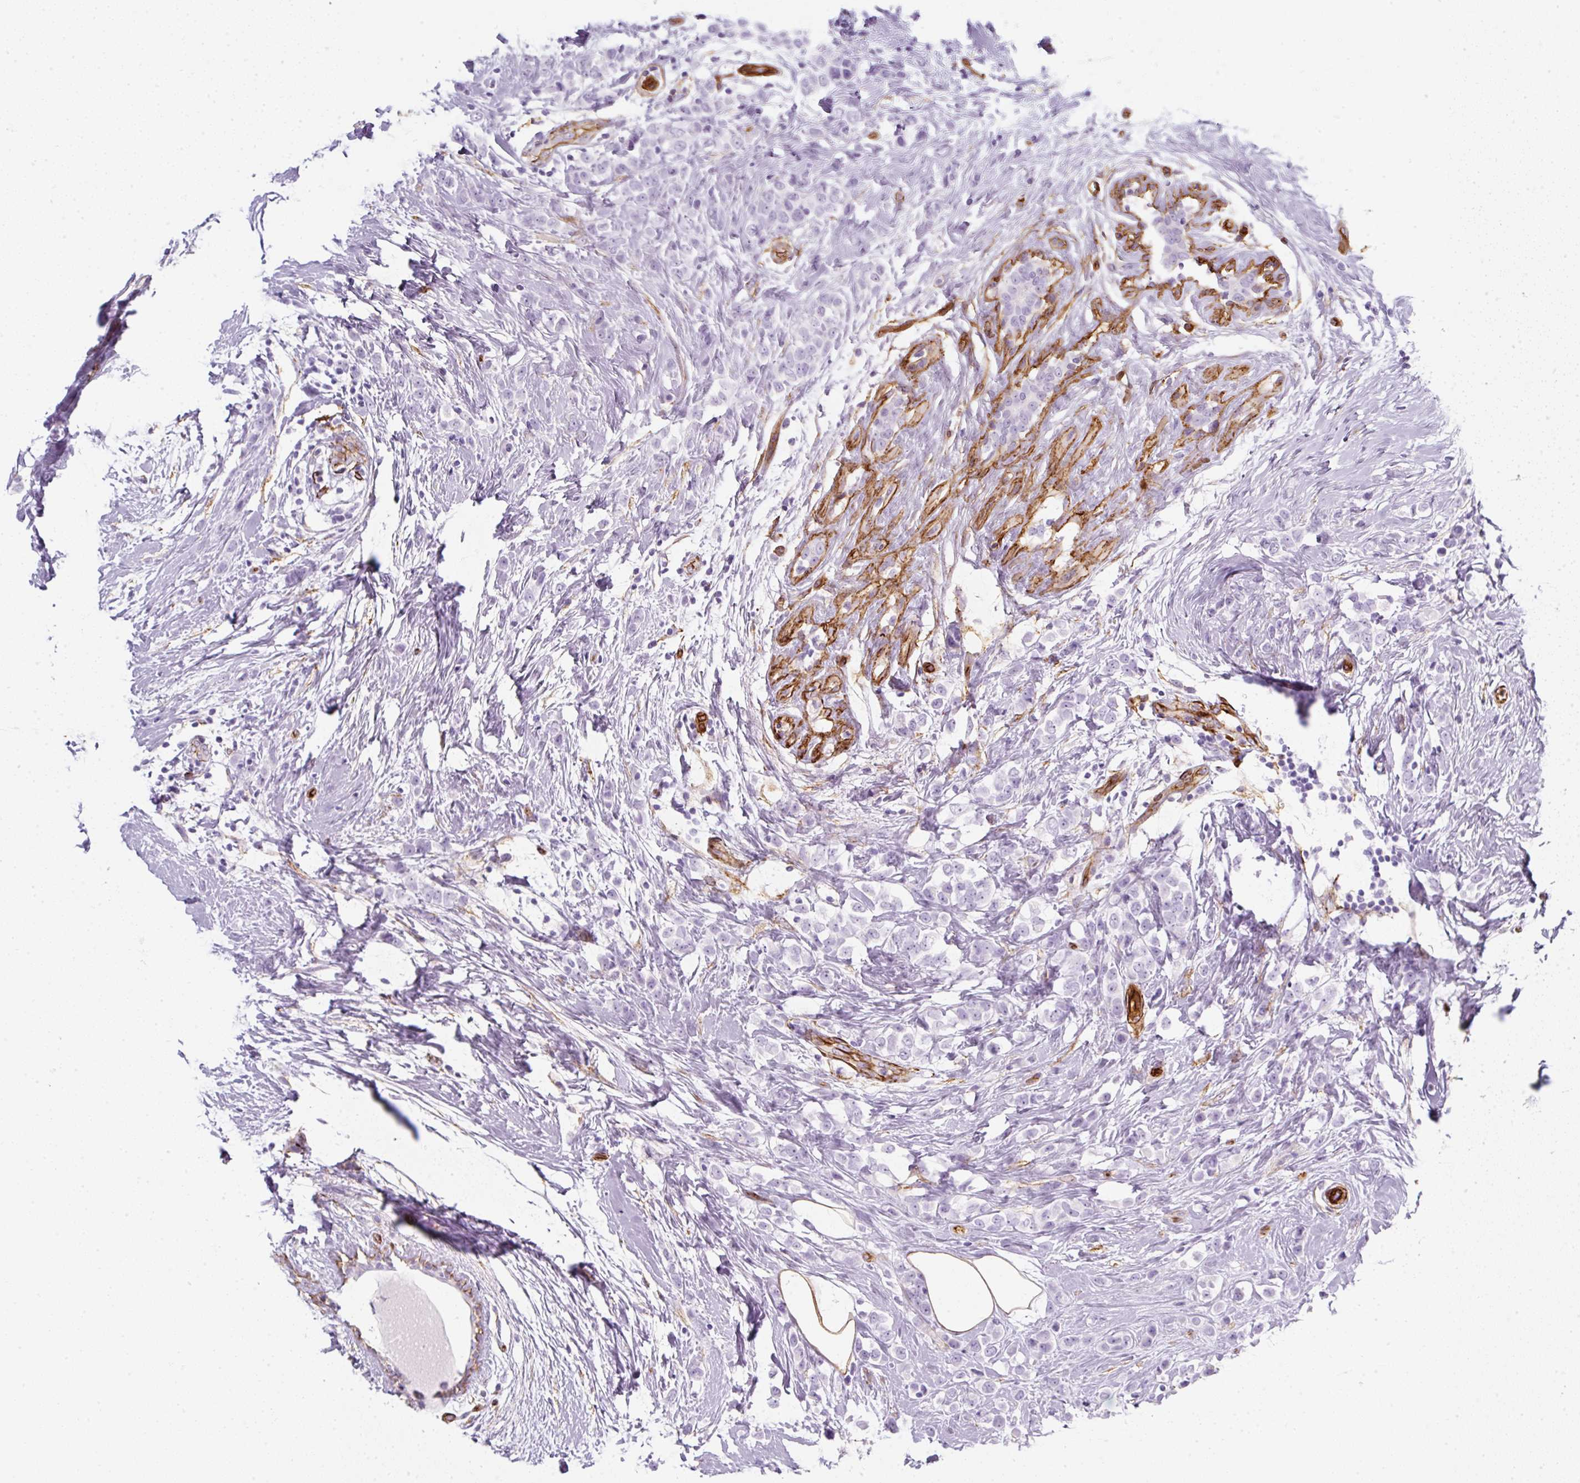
{"staining": {"intensity": "negative", "quantity": "none", "location": "none"}, "tissue": "breast cancer", "cell_type": "Tumor cells", "image_type": "cancer", "snomed": [{"axis": "morphology", "description": "Duct carcinoma"}, {"axis": "topography", "description": "Breast"}], "caption": "DAB immunohistochemical staining of breast cancer shows no significant expression in tumor cells. (IHC, brightfield microscopy, high magnification).", "gene": "CAVIN3", "patient": {"sex": "female", "age": 80}}